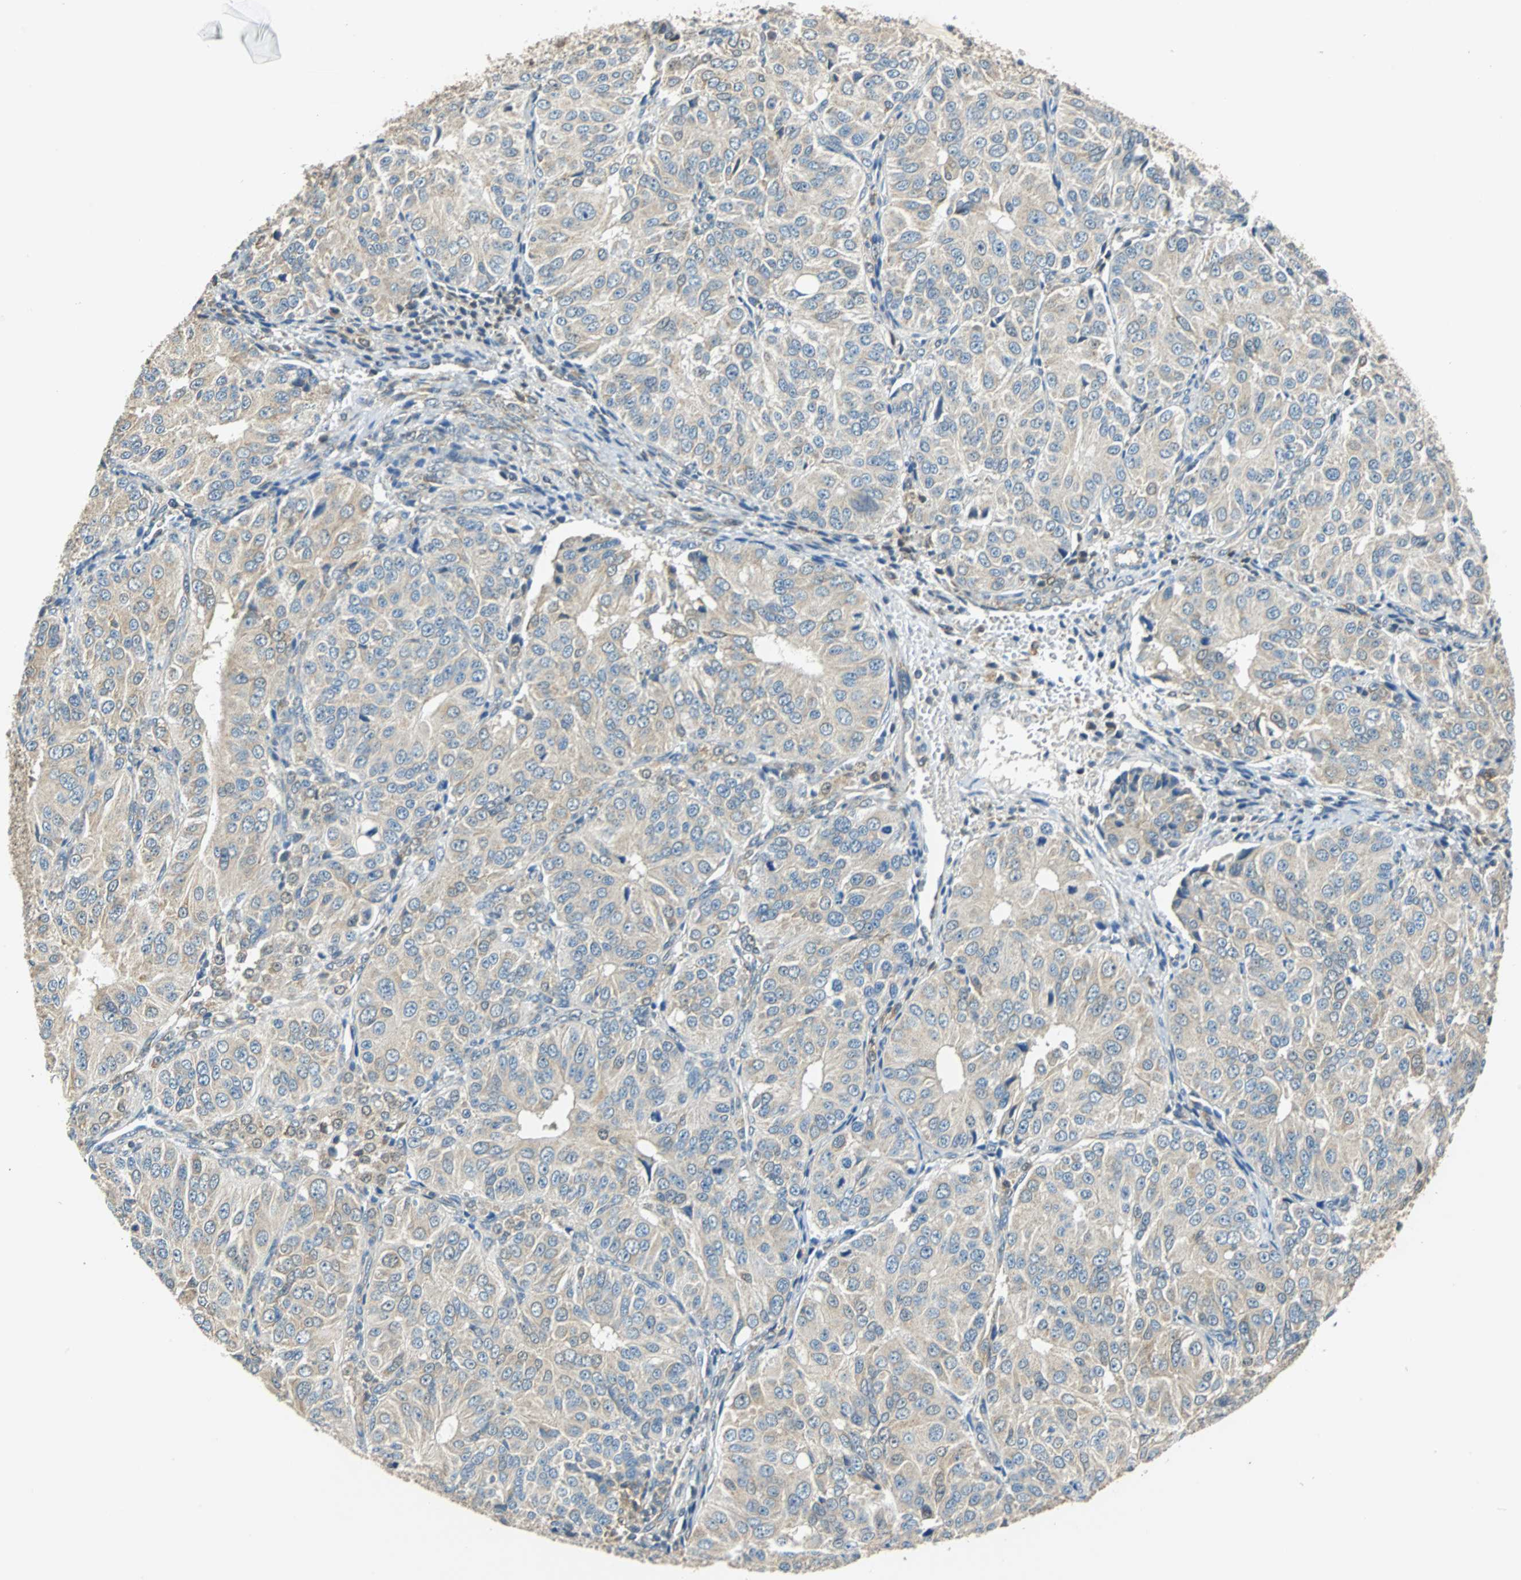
{"staining": {"intensity": "weak", "quantity": ">75%", "location": "cytoplasmic/membranous"}, "tissue": "ovarian cancer", "cell_type": "Tumor cells", "image_type": "cancer", "snomed": [{"axis": "morphology", "description": "Carcinoma, endometroid"}, {"axis": "topography", "description": "Ovary"}], "caption": "Human ovarian endometroid carcinoma stained with a protein marker reveals weak staining in tumor cells.", "gene": "CPA3", "patient": {"sex": "female", "age": 51}}